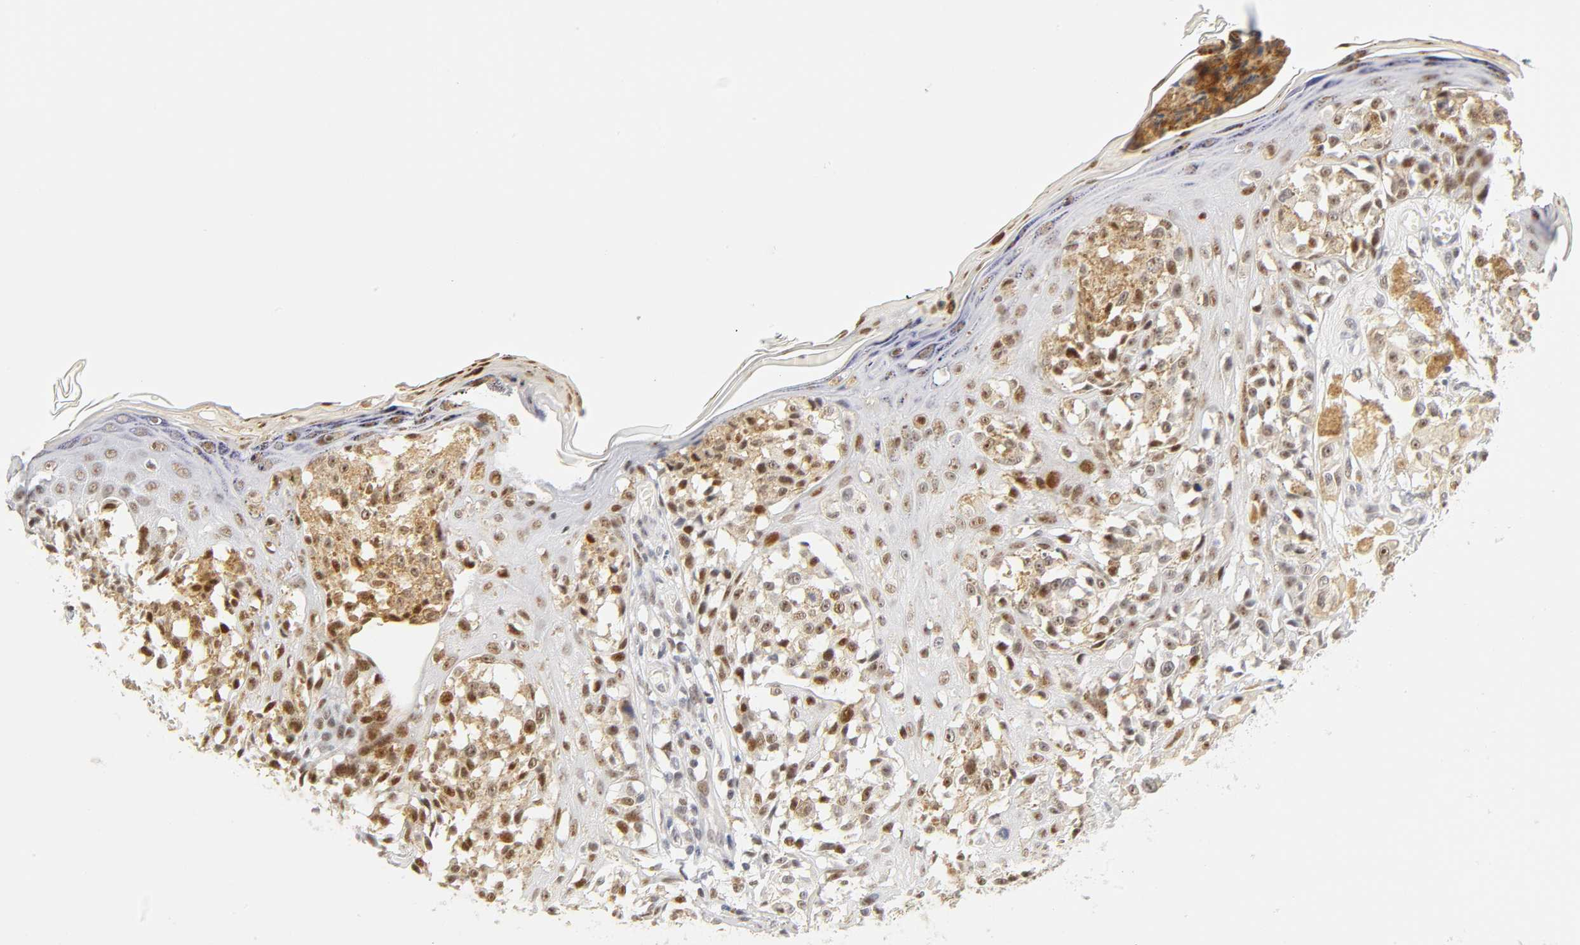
{"staining": {"intensity": "moderate", "quantity": ">75%", "location": "nuclear"}, "tissue": "melanoma", "cell_type": "Tumor cells", "image_type": "cancer", "snomed": [{"axis": "morphology", "description": "Malignant melanoma, NOS"}, {"axis": "topography", "description": "Skin"}], "caption": "IHC of malignant melanoma demonstrates medium levels of moderate nuclear positivity in approximately >75% of tumor cells. (IHC, brightfield microscopy, high magnification).", "gene": "MNAT1", "patient": {"sex": "female", "age": 38}}